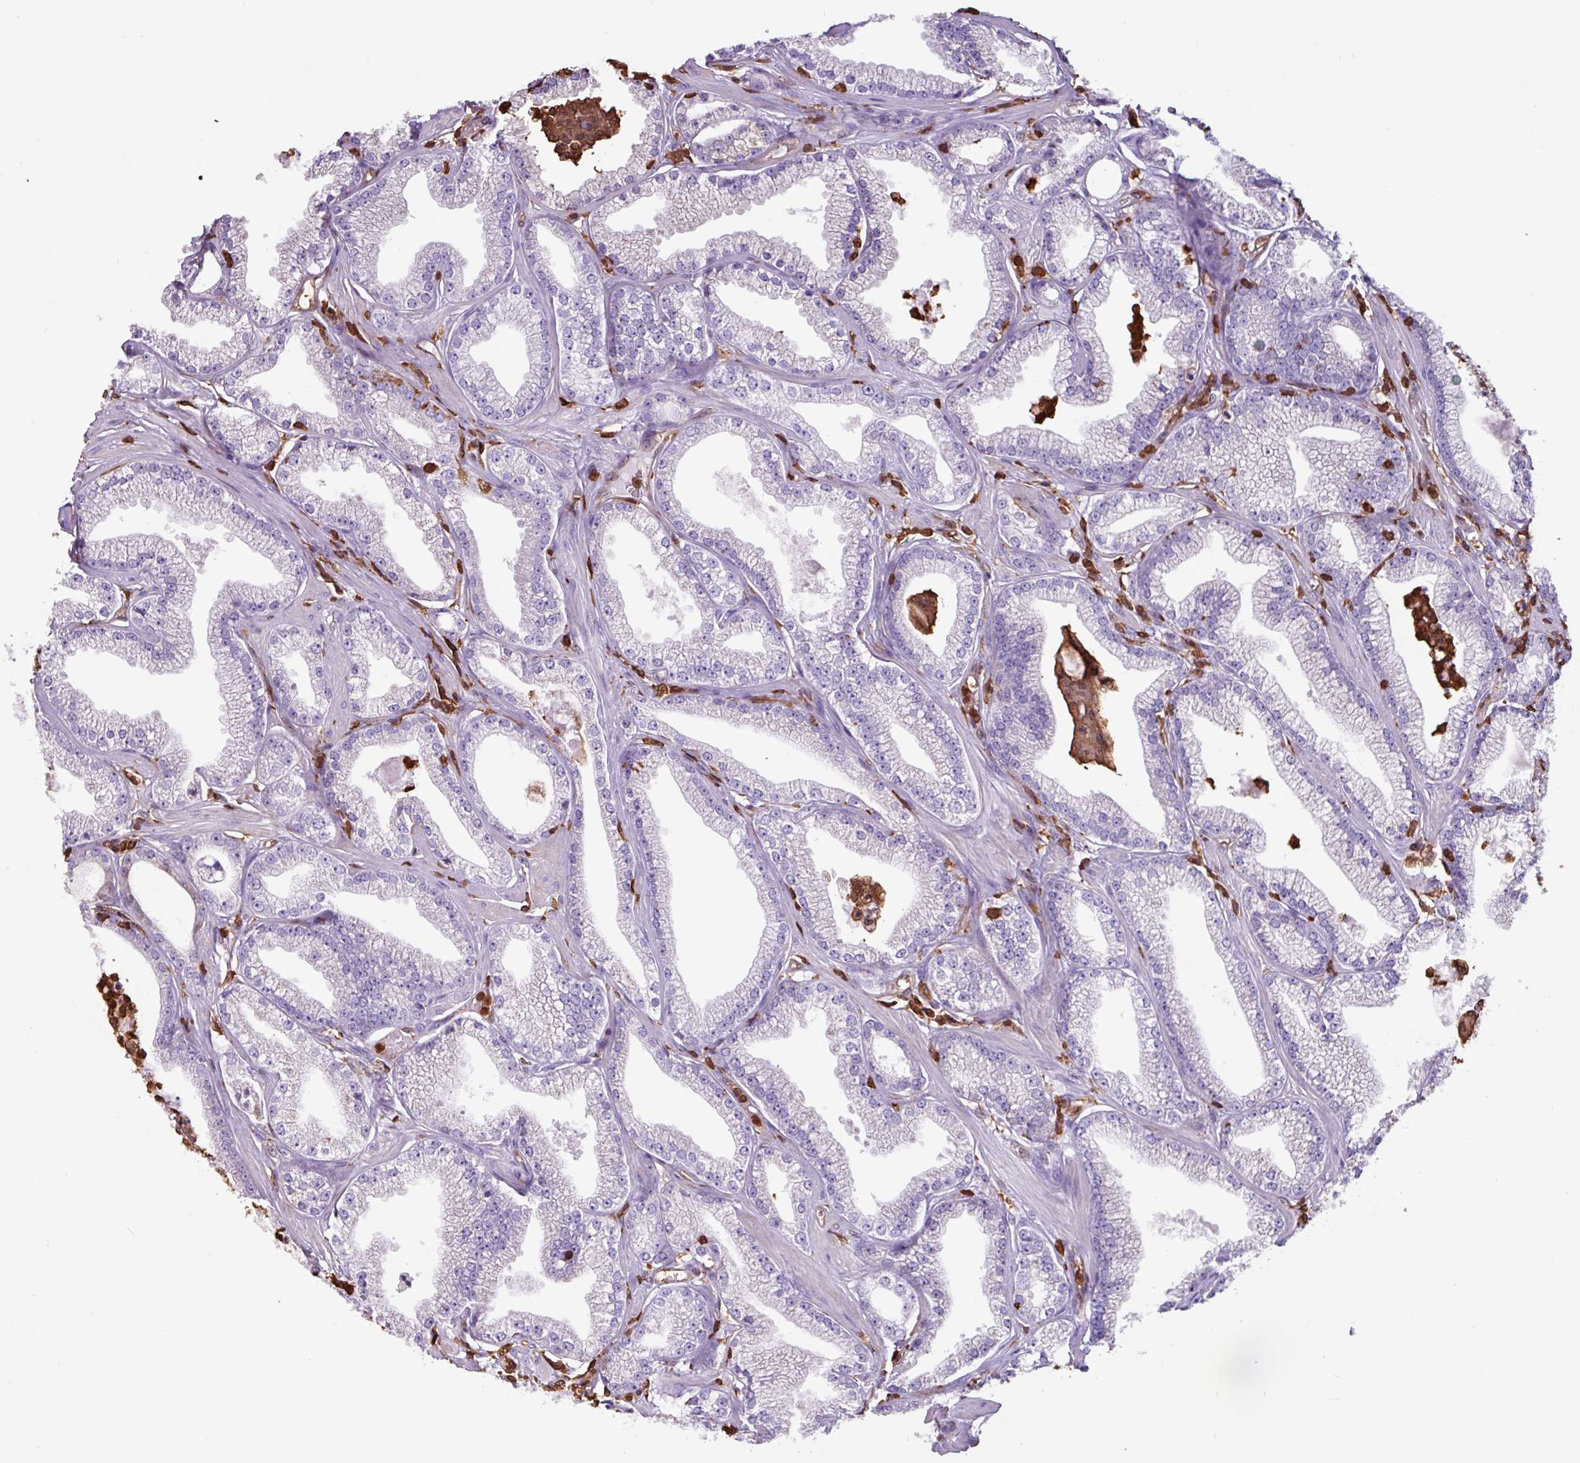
{"staining": {"intensity": "negative", "quantity": "none", "location": "none"}, "tissue": "prostate cancer", "cell_type": "Tumor cells", "image_type": "cancer", "snomed": [{"axis": "morphology", "description": "Adenocarcinoma, High grade"}, {"axis": "topography", "description": "Prostate"}], "caption": "There is no significant positivity in tumor cells of prostate cancer (adenocarcinoma (high-grade)). The staining was performed using DAB (3,3'-diaminobenzidine) to visualize the protein expression in brown, while the nuclei were stained in blue with hematoxylin (Magnification: 20x).", "gene": "ARHGDIB", "patient": {"sex": "male", "age": 67}}